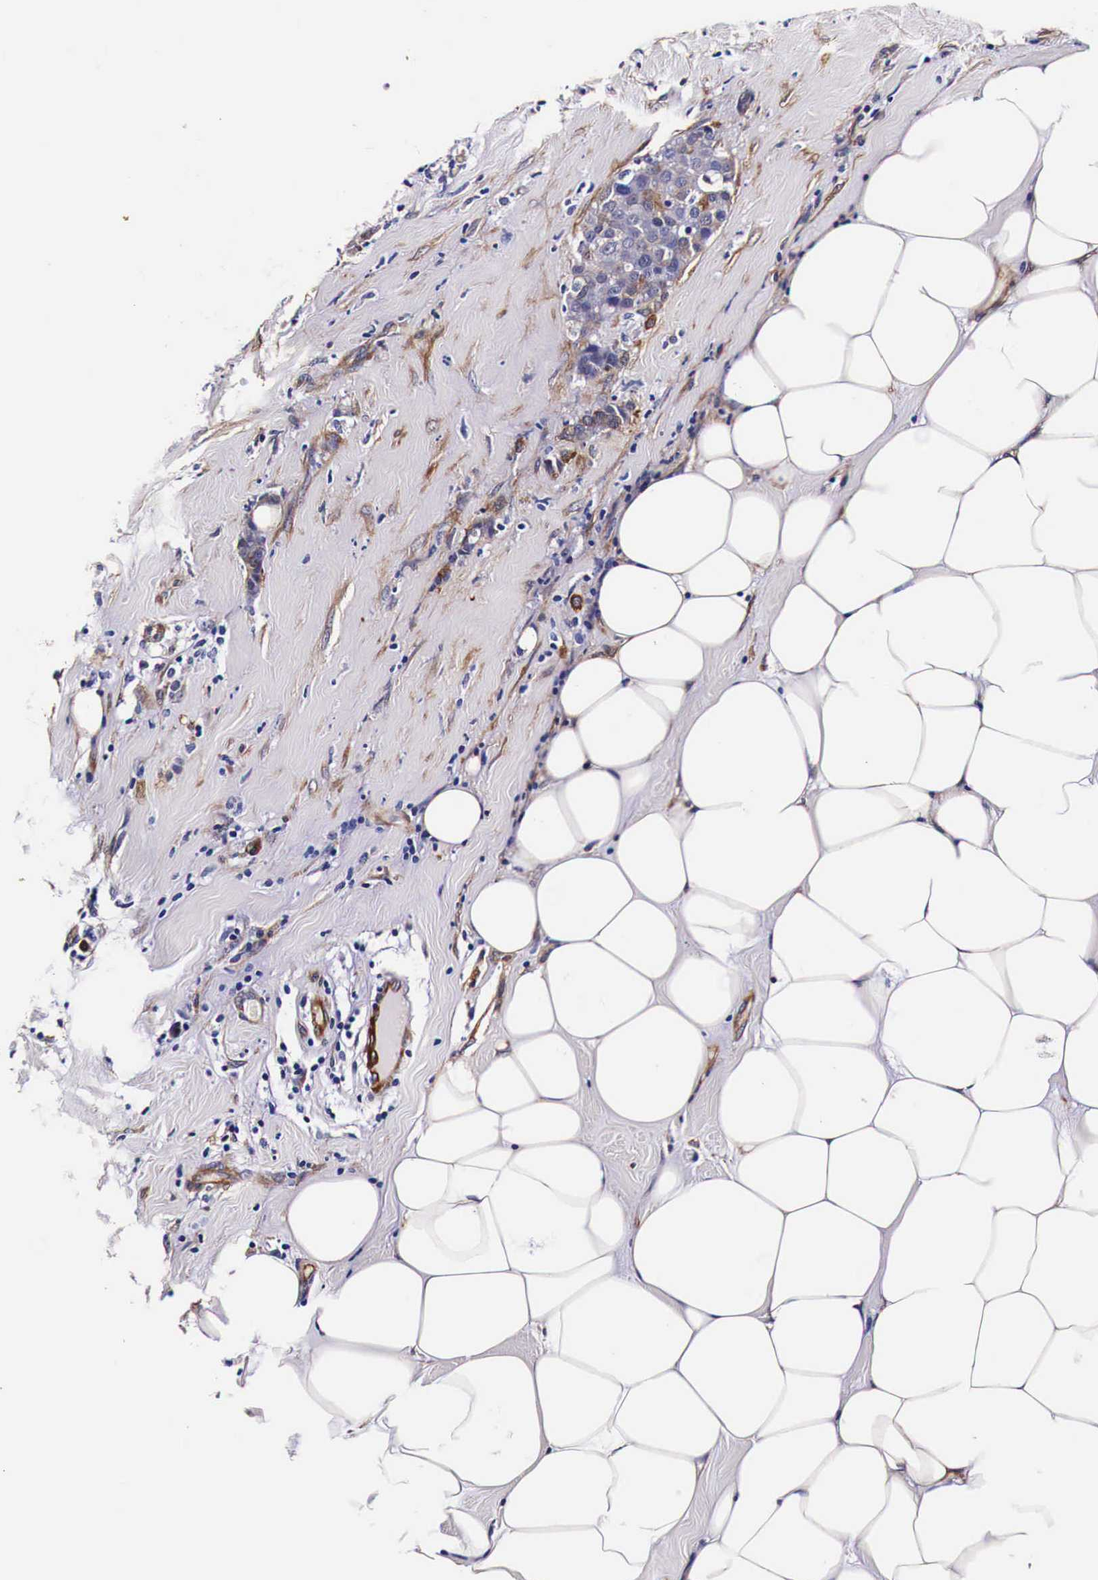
{"staining": {"intensity": "moderate", "quantity": "25%-75%", "location": "cytoplasmic/membranous"}, "tissue": "breast cancer", "cell_type": "Tumor cells", "image_type": "cancer", "snomed": [{"axis": "morphology", "description": "Duct carcinoma"}, {"axis": "topography", "description": "Breast"}], "caption": "An image showing moderate cytoplasmic/membranous staining in about 25%-75% of tumor cells in breast intraductal carcinoma, as visualized by brown immunohistochemical staining.", "gene": "HSPB1", "patient": {"sex": "female", "age": 45}}